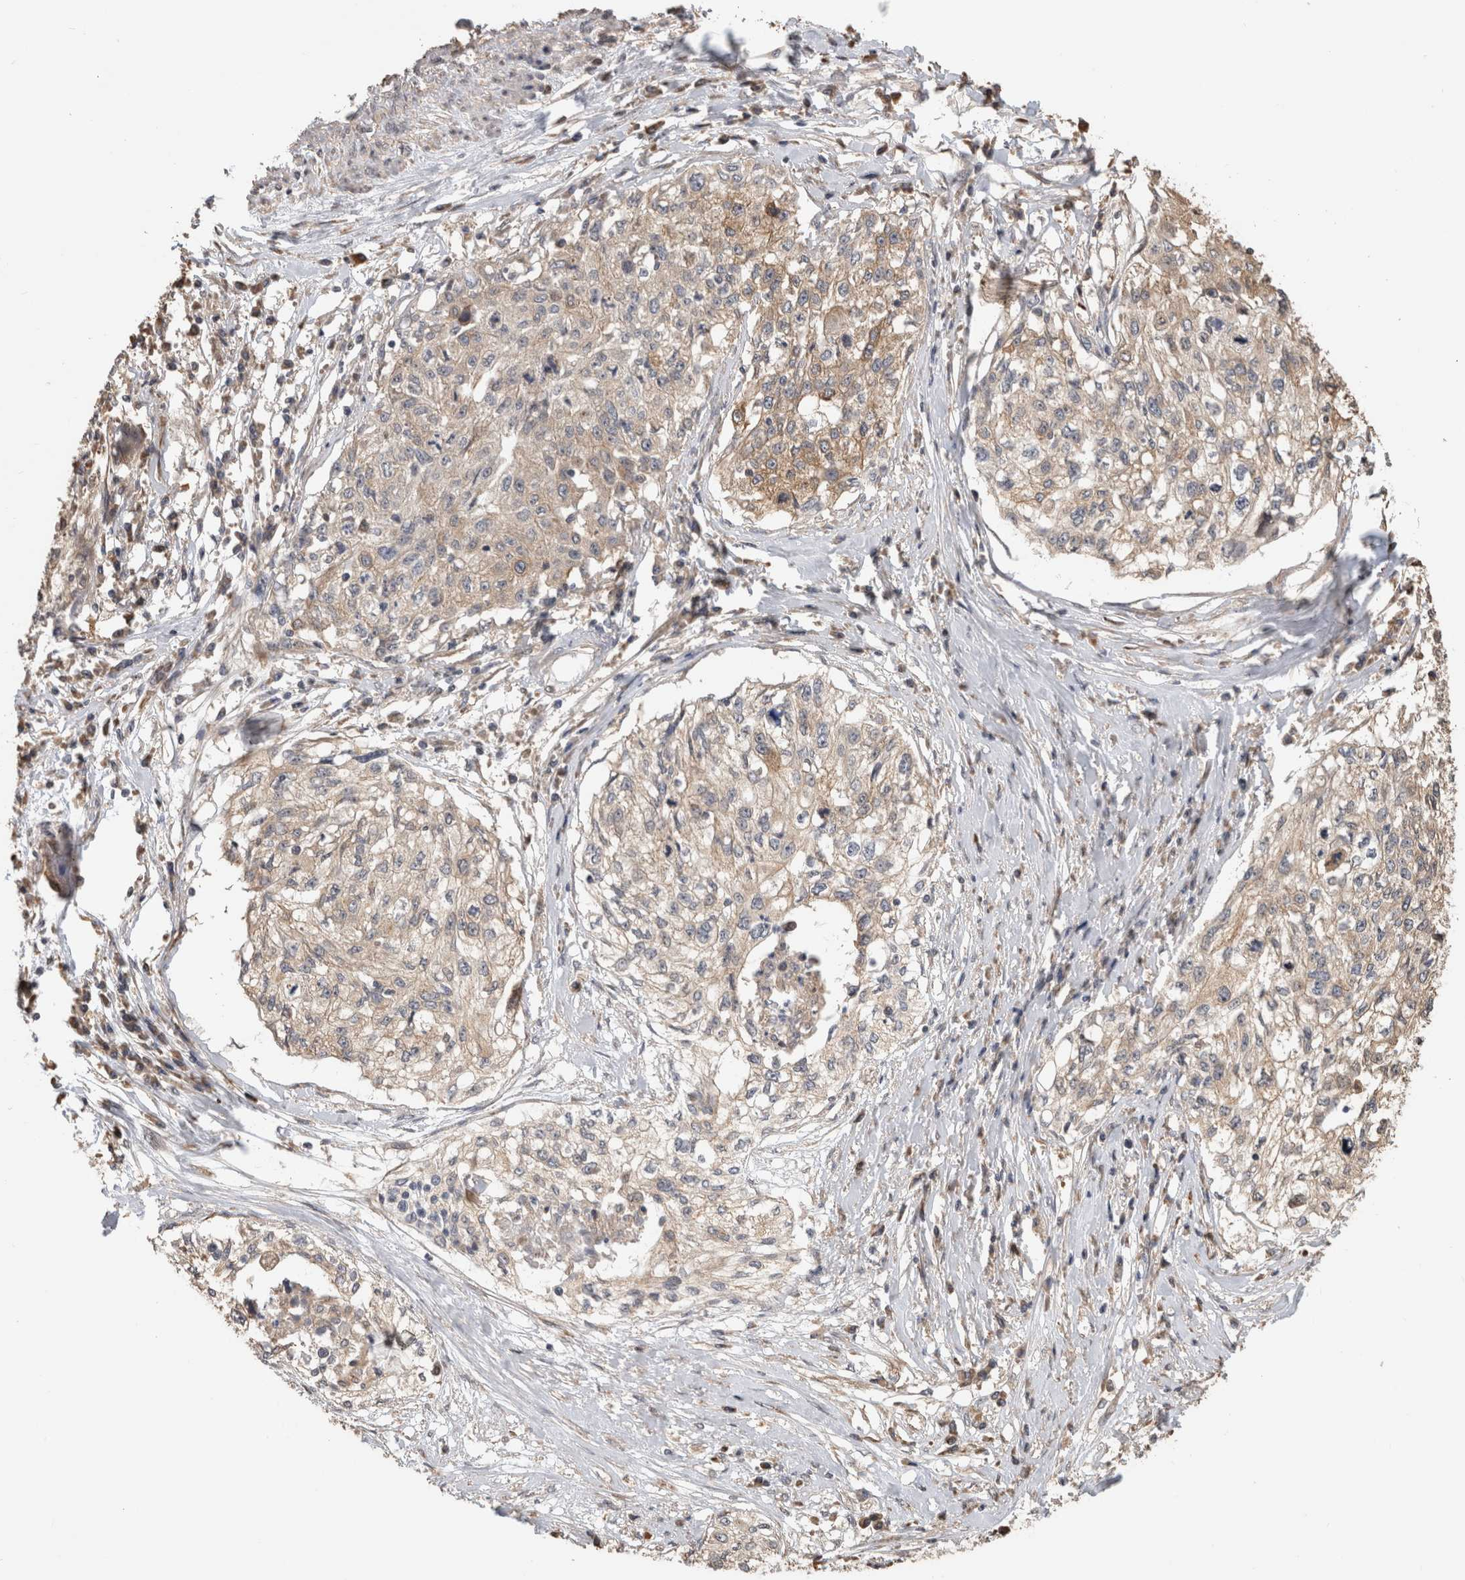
{"staining": {"intensity": "weak", "quantity": "25%-75%", "location": "cytoplasmic/membranous"}, "tissue": "cervical cancer", "cell_type": "Tumor cells", "image_type": "cancer", "snomed": [{"axis": "morphology", "description": "Squamous cell carcinoma, NOS"}, {"axis": "topography", "description": "Cervix"}], "caption": "Cervical cancer stained with a protein marker reveals weak staining in tumor cells.", "gene": "CLIP1", "patient": {"sex": "female", "age": 57}}